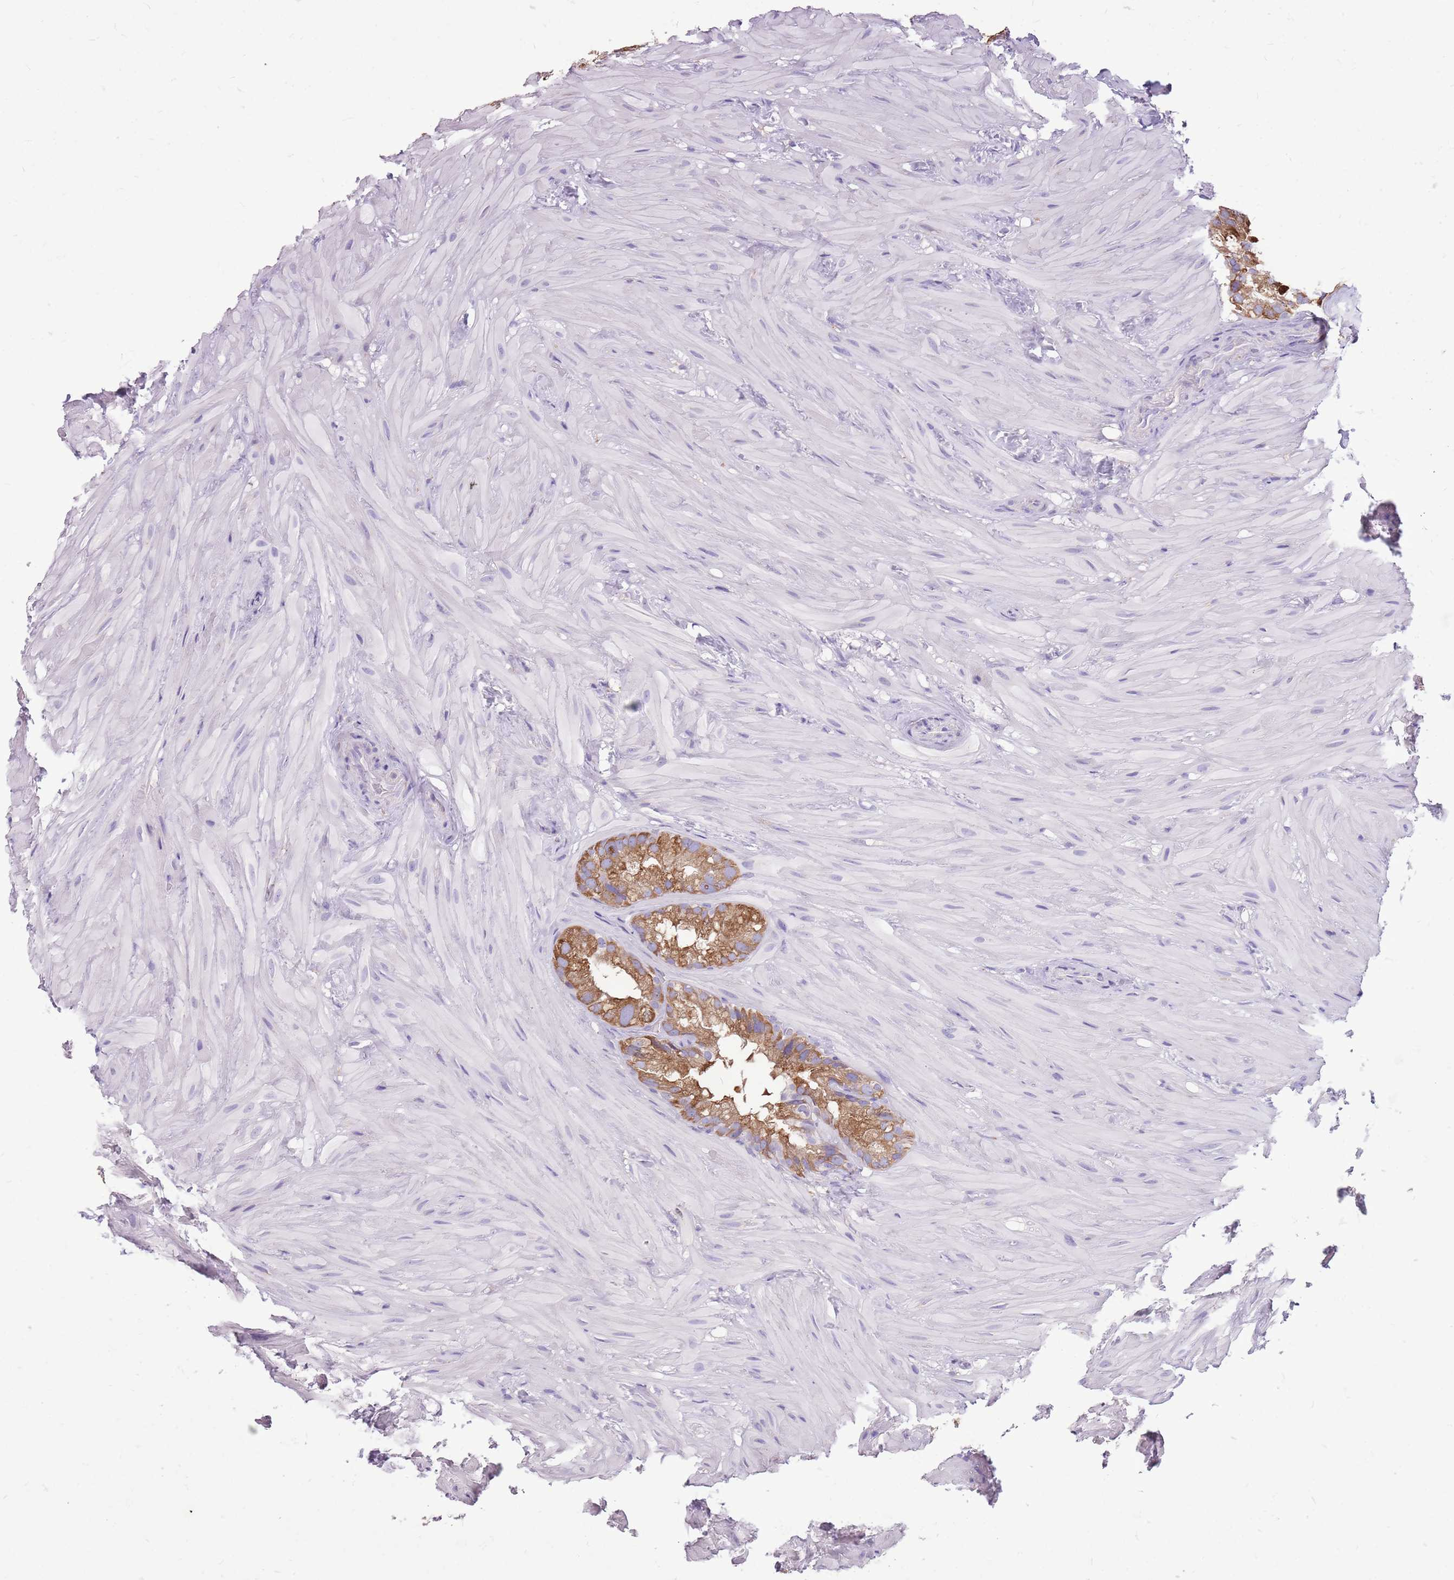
{"staining": {"intensity": "moderate", "quantity": ">75%", "location": "cytoplasmic/membranous"}, "tissue": "seminal vesicle", "cell_type": "Glandular cells", "image_type": "normal", "snomed": [{"axis": "morphology", "description": "Normal tissue, NOS"}, {"axis": "topography", "description": "Prostate"}, {"axis": "topography", "description": "Seminal veicle"}], "caption": "DAB (3,3'-diaminobenzidine) immunohistochemical staining of normal seminal vesicle shows moderate cytoplasmic/membranous protein staining in approximately >75% of glandular cells.", "gene": "KCTD19", "patient": {"sex": "male", "age": 68}}